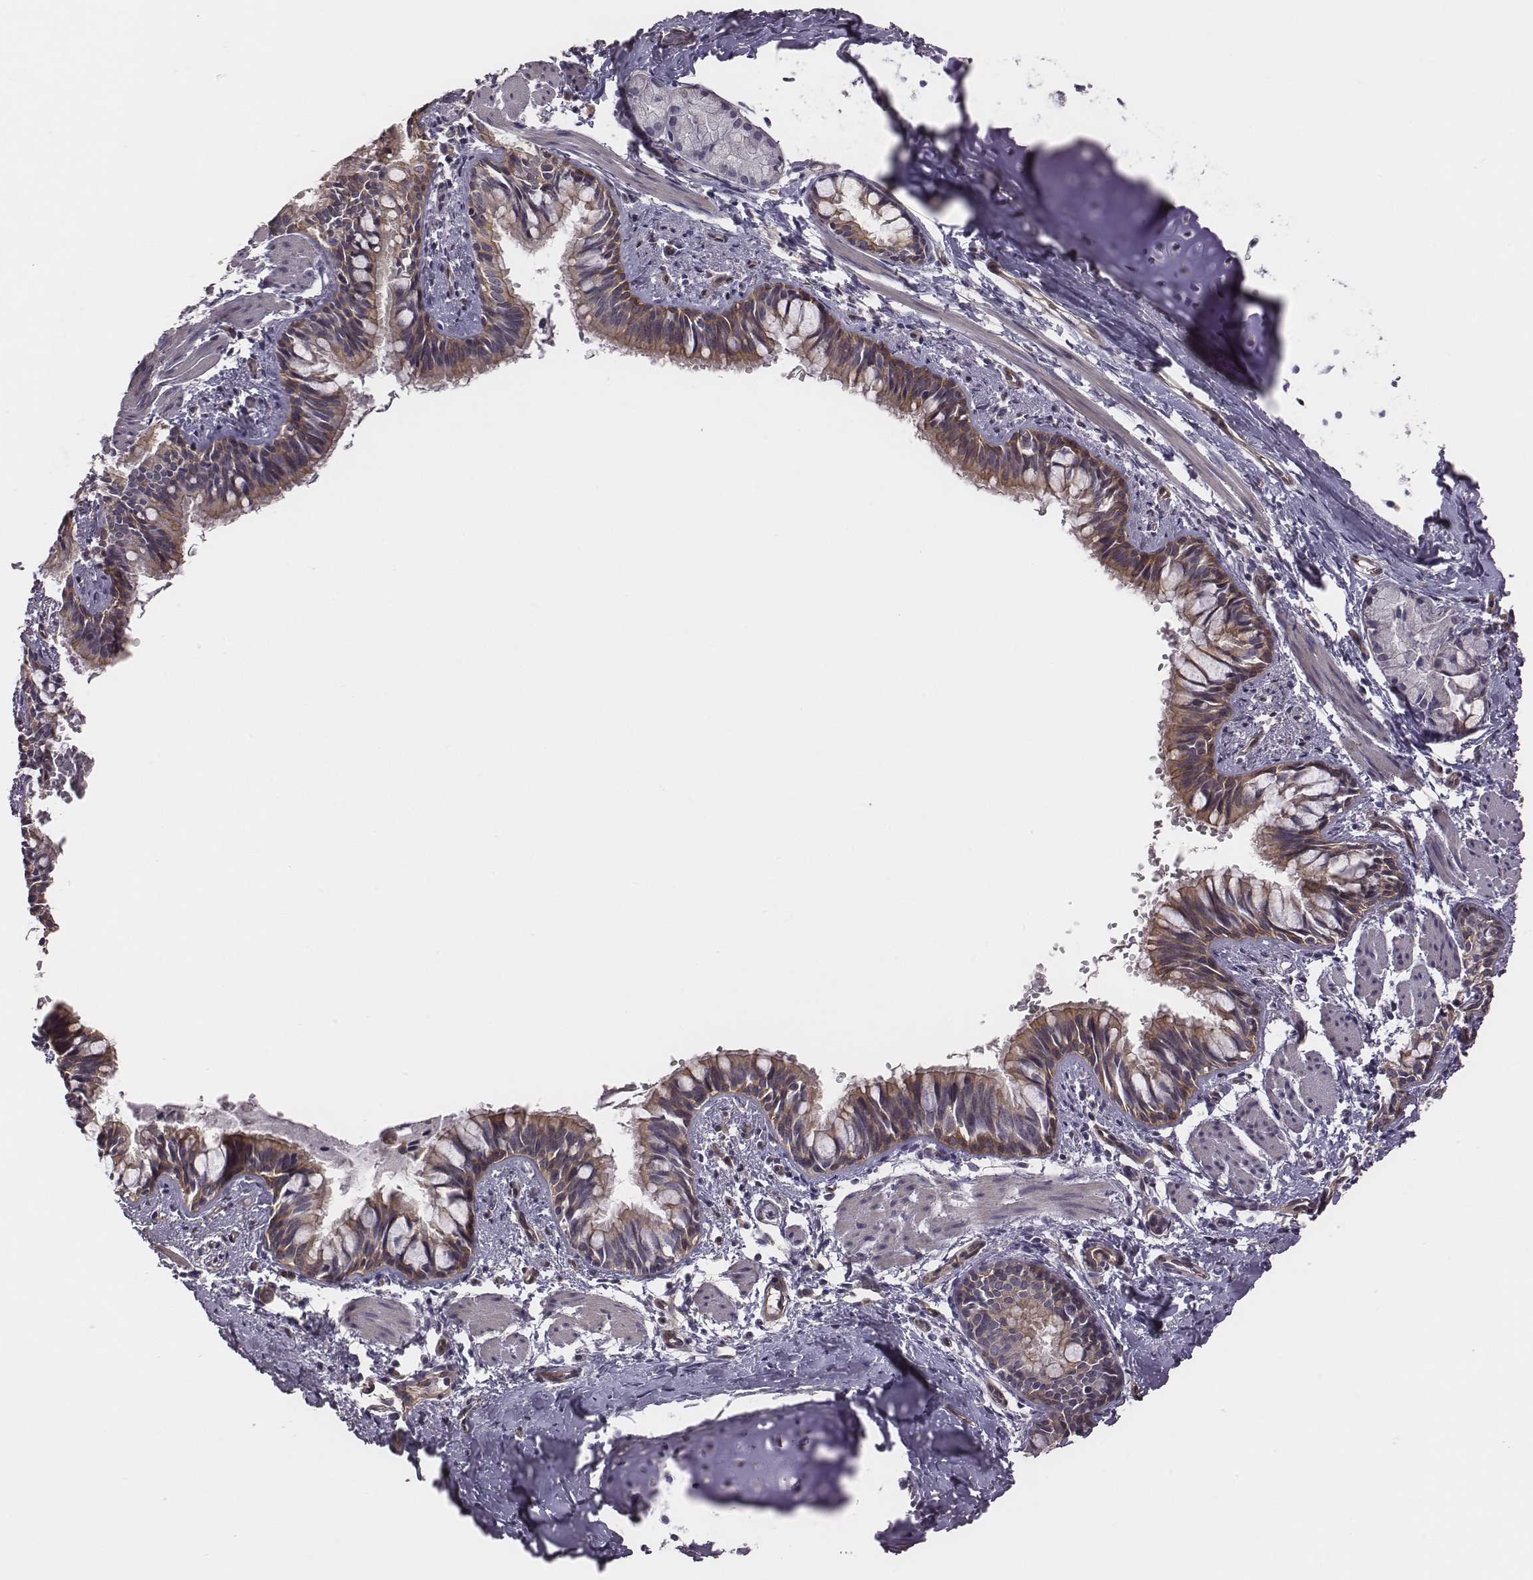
{"staining": {"intensity": "moderate", "quantity": ">75%", "location": "cytoplasmic/membranous"}, "tissue": "bronchus", "cell_type": "Respiratory epithelial cells", "image_type": "normal", "snomed": [{"axis": "morphology", "description": "Normal tissue, NOS"}, {"axis": "topography", "description": "Bronchus"}], "caption": "Immunohistochemical staining of unremarkable human bronchus shows medium levels of moderate cytoplasmic/membranous expression in about >75% of respiratory epithelial cells. (DAB IHC with brightfield microscopy, high magnification).", "gene": "SCARF1", "patient": {"sex": "male", "age": 1}}